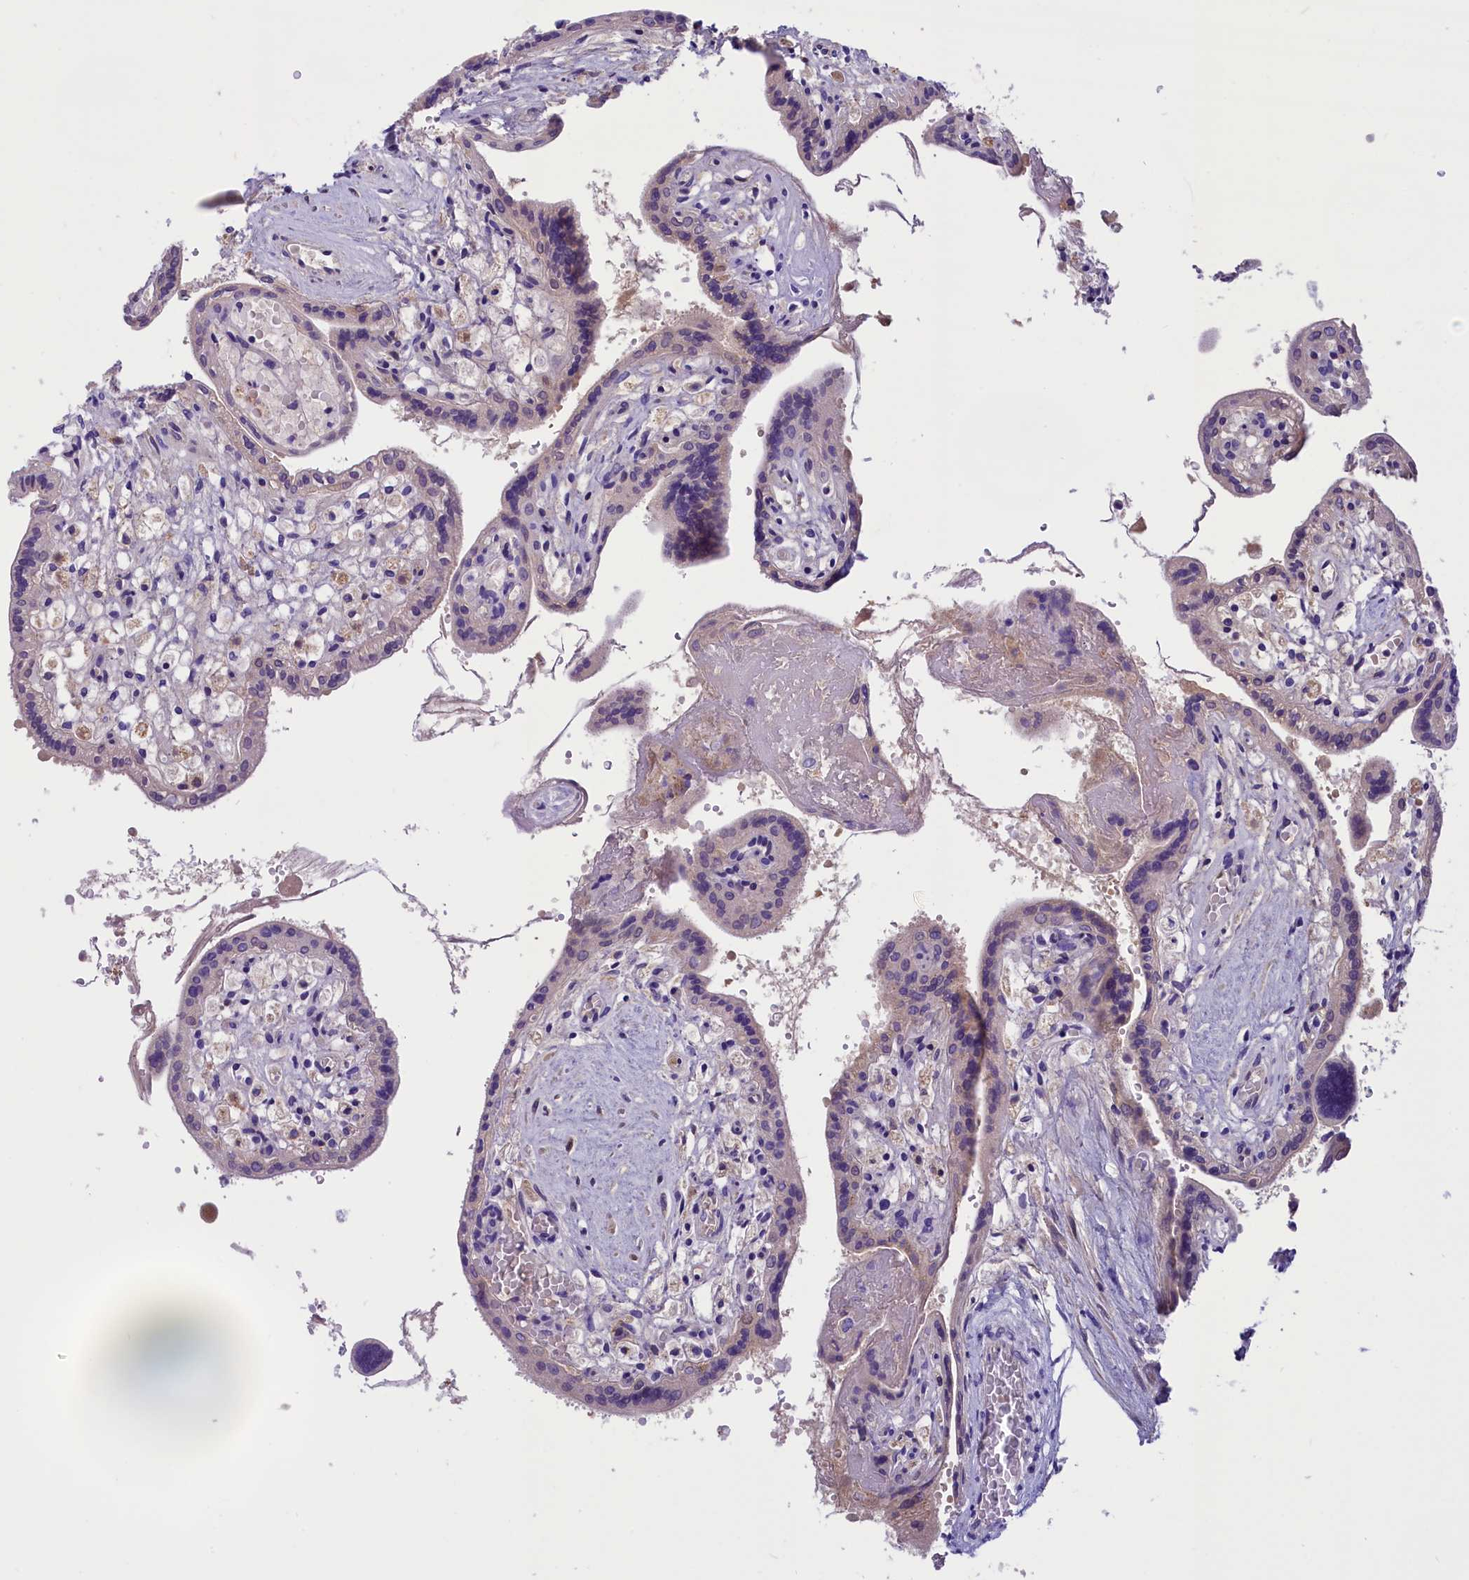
{"staining": {"intensity": "moderate", "quantity": "25%-75%", "location": "cytoplasmic/membranous"}, "tissue": "placenta", "cell_type": "Trophoblastic cells", "image_type": "normal", "snomed": [{"axis": "morphology", "description": "Normal tissue, NOS"}, {"axis": "topography", "description": "Placenta"}], "caption": "Human placenta stained for a protein (brown) exhibits moderate cytoplasmic/membranous positive staining in about 25%-75% of trophoblastic cells.", "gene": "ABAT", "patient": {"sex": "female", "age": 37}}